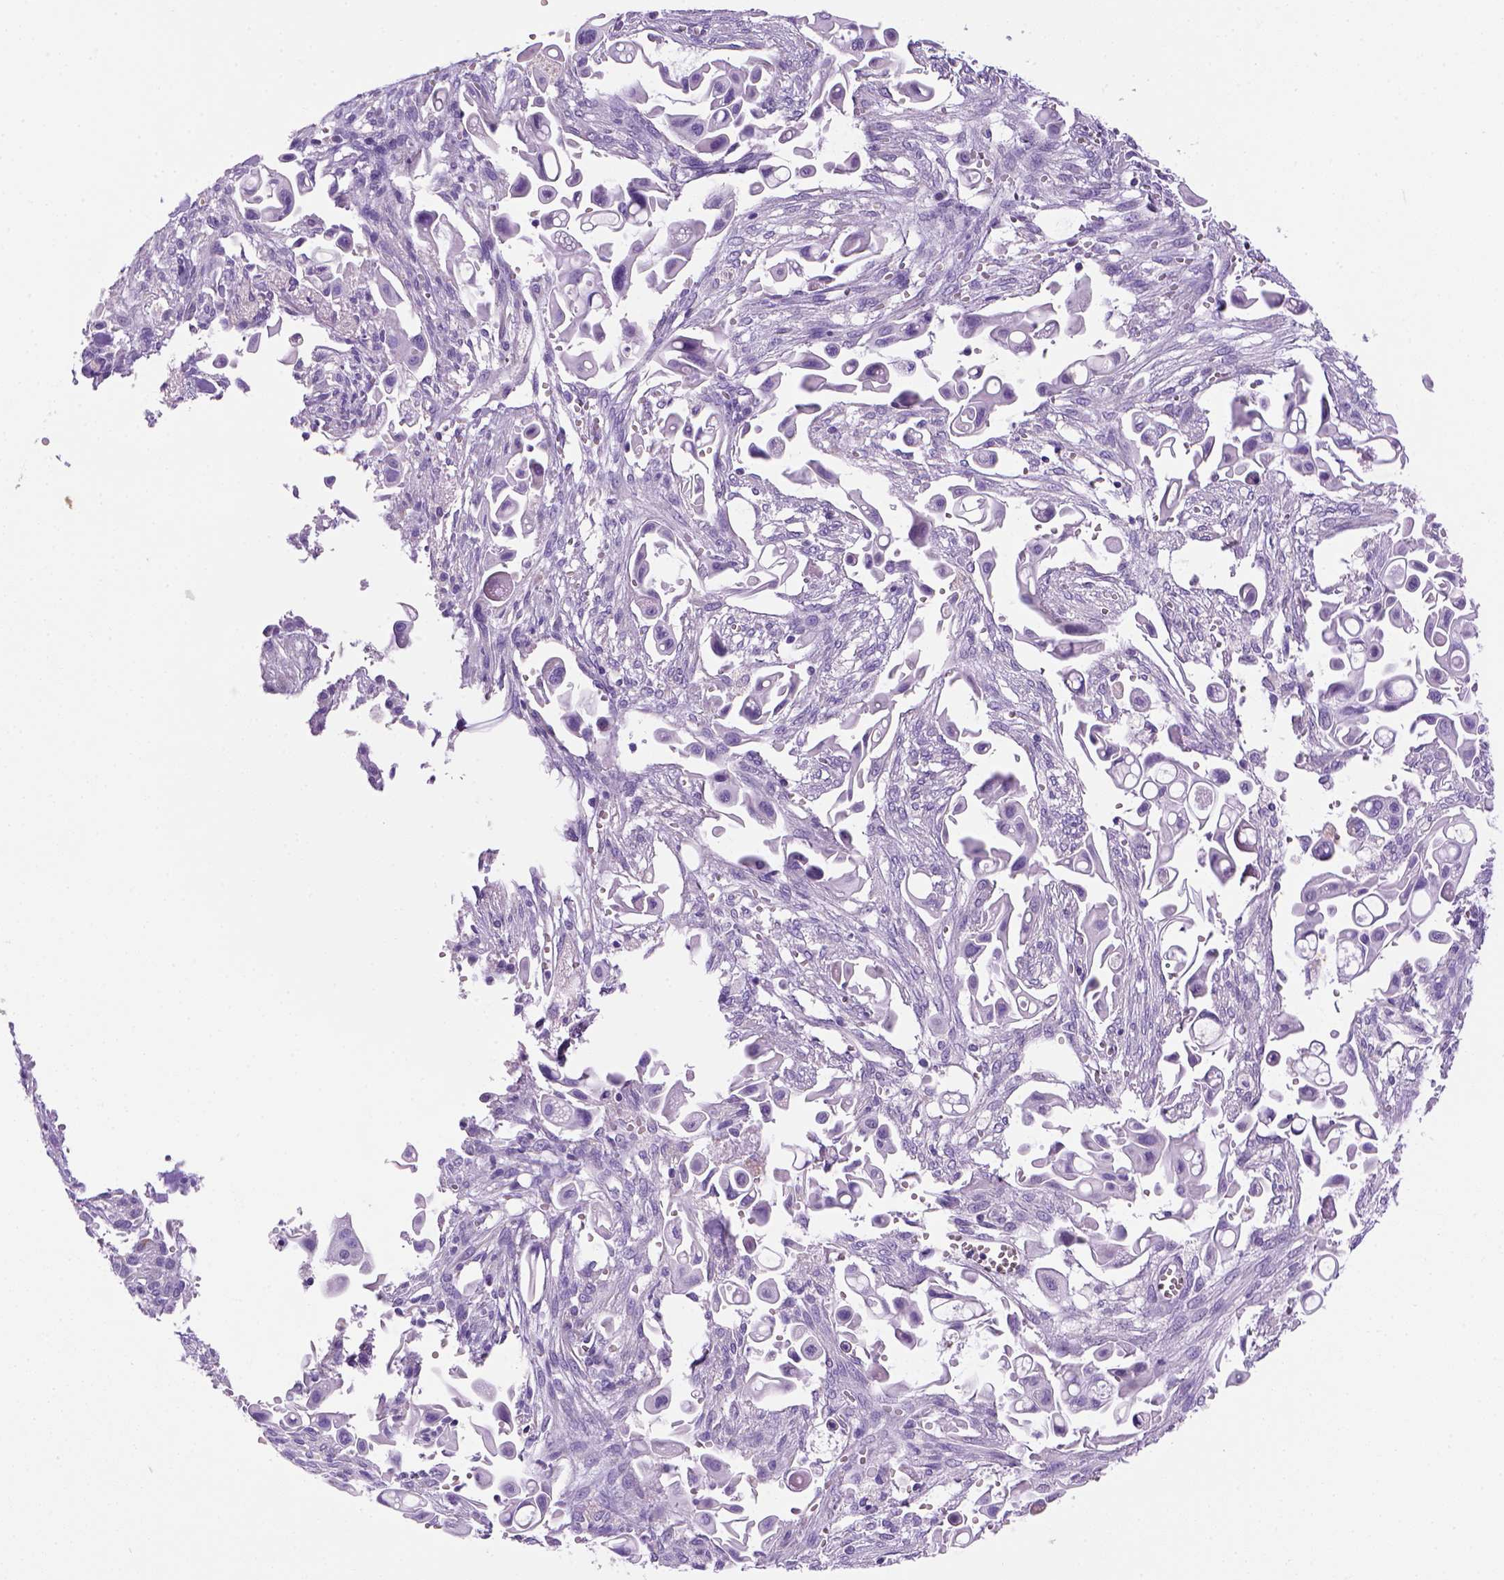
{"staining": {"intensity": "negative", "quantity": "none", "location": "none"}, "tissue": "pancreatic cancer", "cell_type": "Tumor cells", "image_type": "cancer", "snomed": [{"axis": "morphology", "description": "Adenocarcinoma, NOS"}, {"axis": "topography", "description": "Pancreas"}], "caption": "Tumor cells show no significant protein positivity in adenocarcinoma (pancreatic). Nuclei are stained in blue.", "gene": "ARHGEF33", "patient": {"sex": "male", "age": 50}}